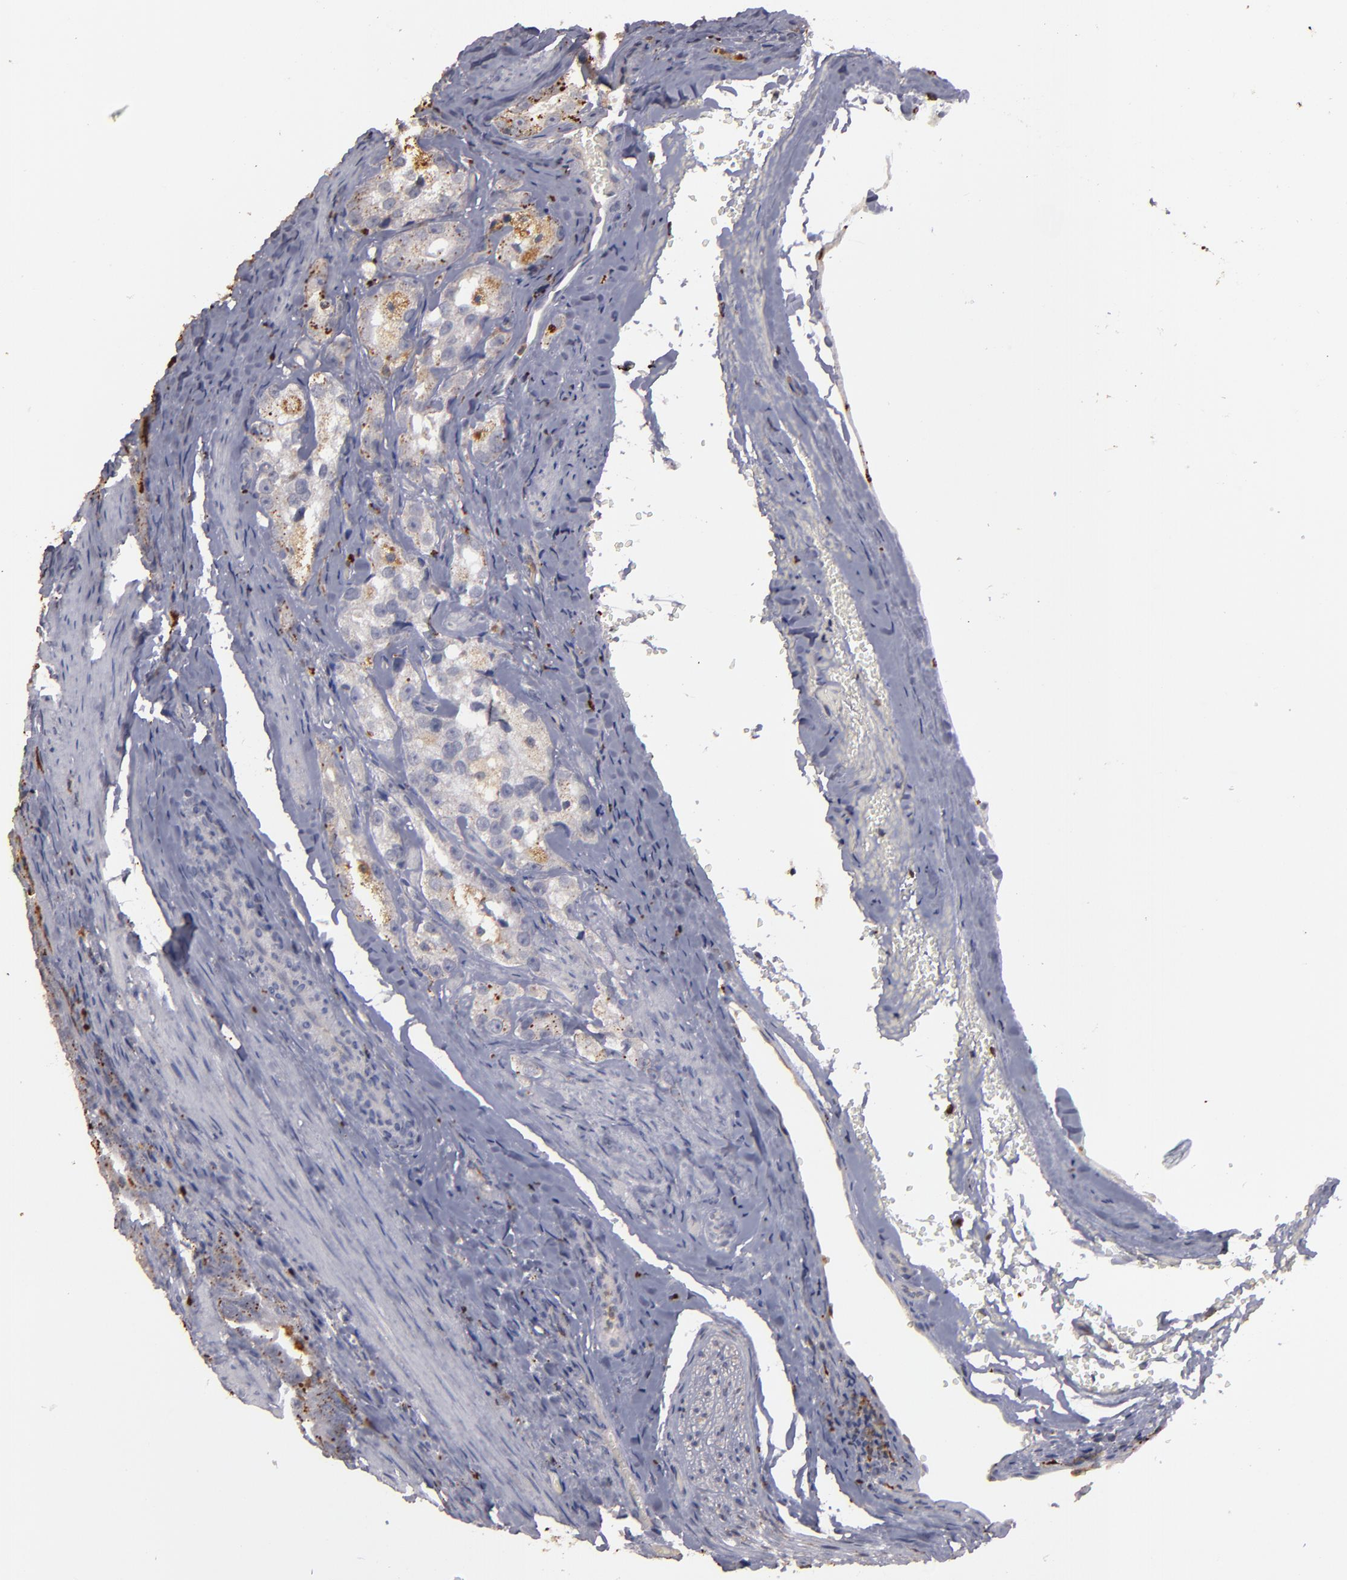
{"staining": {"intensity": "weak", "quantity": "25%-75%", "location": "cytoplasmic/membranous"}, "tissue": "prostate cancer", "cell_type": "Tumor cells", "image_type": "cancer", "snomed": [{"axis": "morphology", "description": "Adenocarcinoma, High grade"}, {"axis": "topography", "description": "Prostate"}], "caption": "A photomicrograph of human high-grade adenocarcinoma (prostate) stained for a protein exhibits weak cytoplasmic/membranous brown staining in tumor cells.", "gene": "TRAF1", "patient": {"sex": "male", "age": 63}}